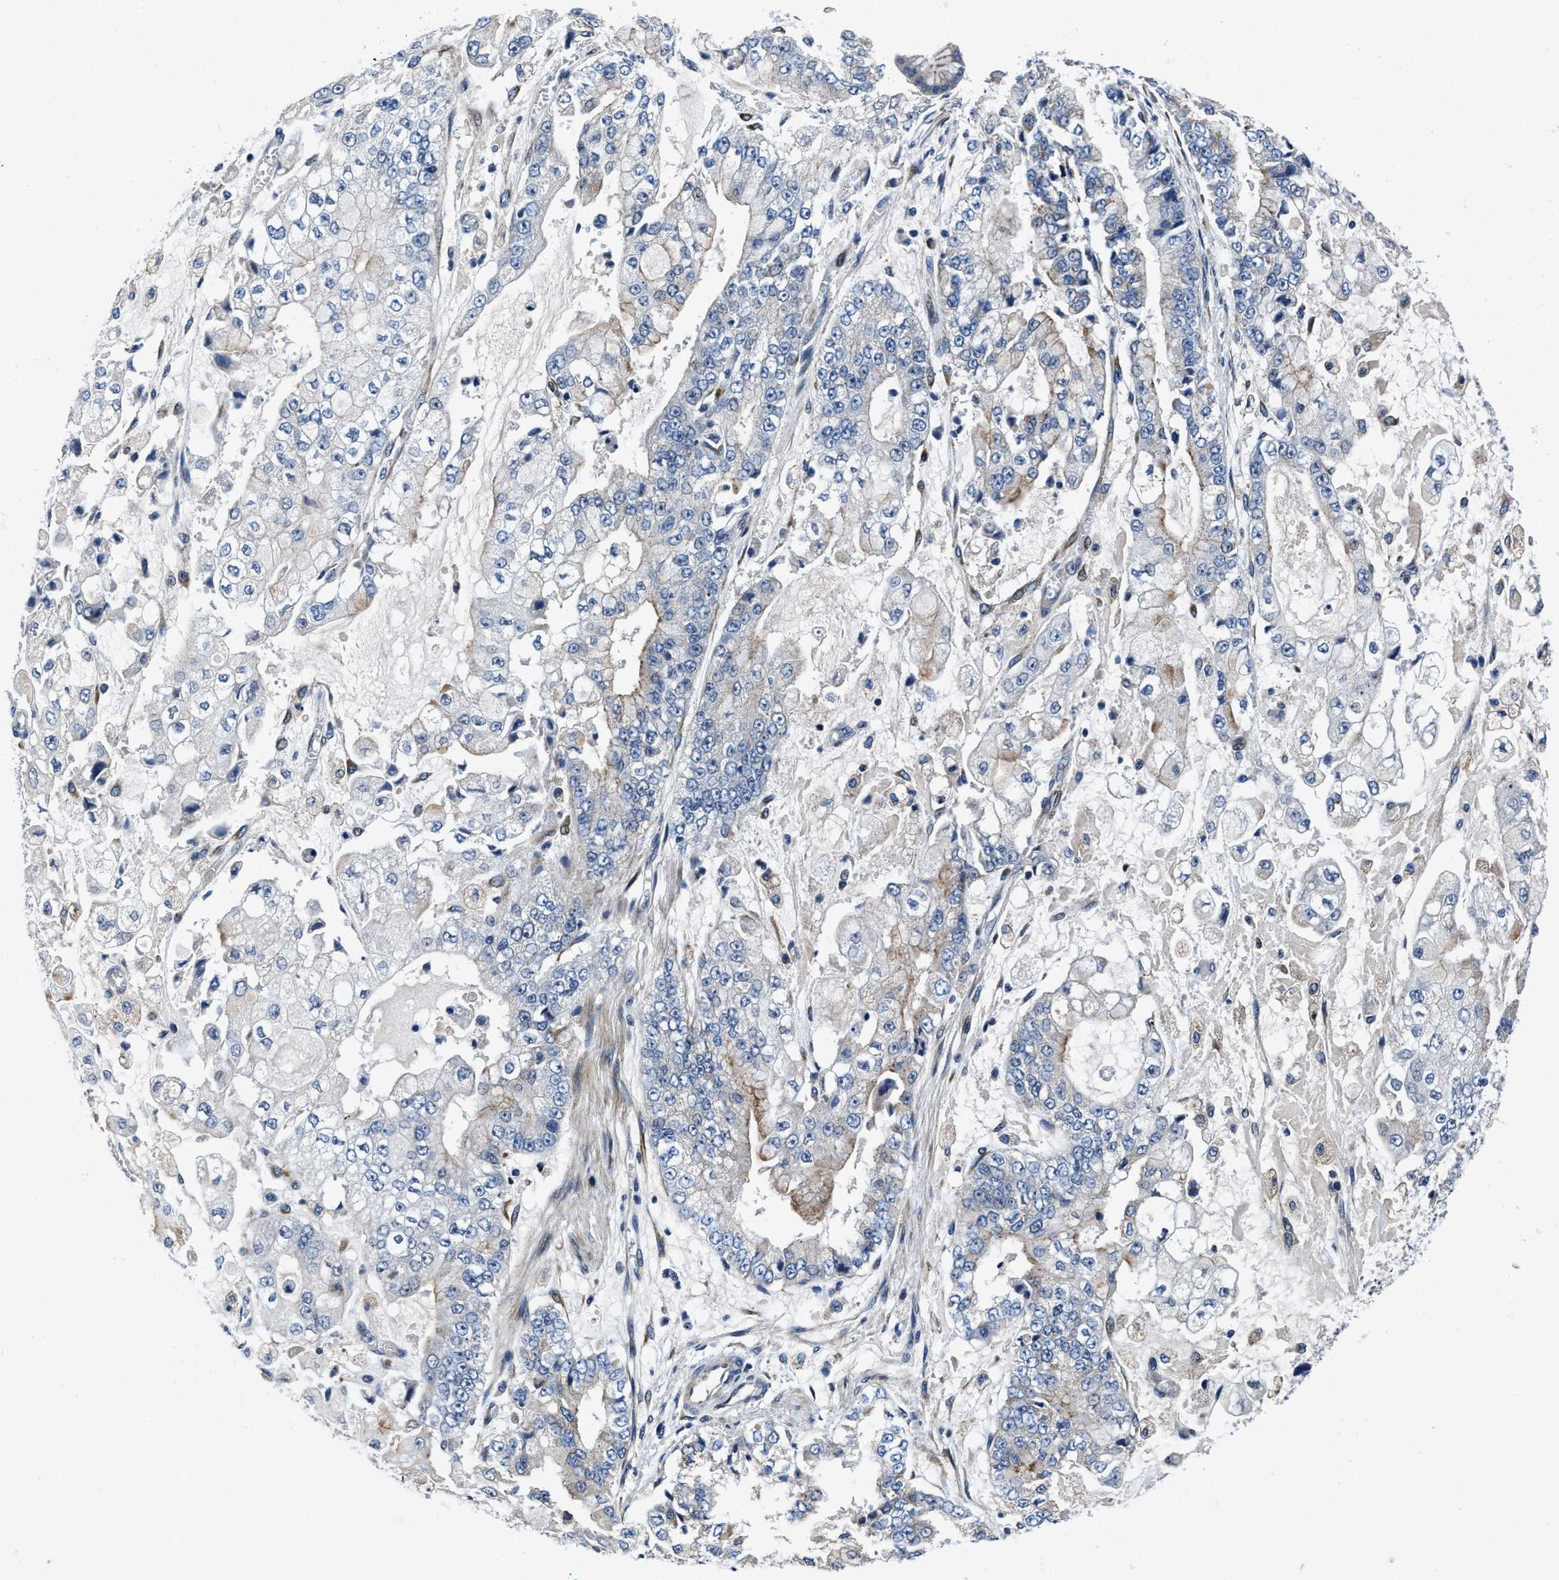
{"staining": {"intensity": "weak", "quantity": "<25%", "location": "cytoplasmic/membranous"}, "tissue": "stomach cancer", "cell_type": "Tumor cells", "image_type": "cancer", "snomed": [{"axis": "morphology", "description": "Adenocarcinoma, NOS"}, {"axis": "topography", "description": "Stomach"}], "caption": "High power microscopy image of an IHC micrograph of adenocarcinoma (stomach), revealing no significant positivity in tumor cells. (DAB (3,3'-diaminobenzidine) immunohistochemistry (IHC) visualized using brightfield microscopy, high magnification).", "gene": "C2orf66", "patient": {"sex": "male", "age": 76}}